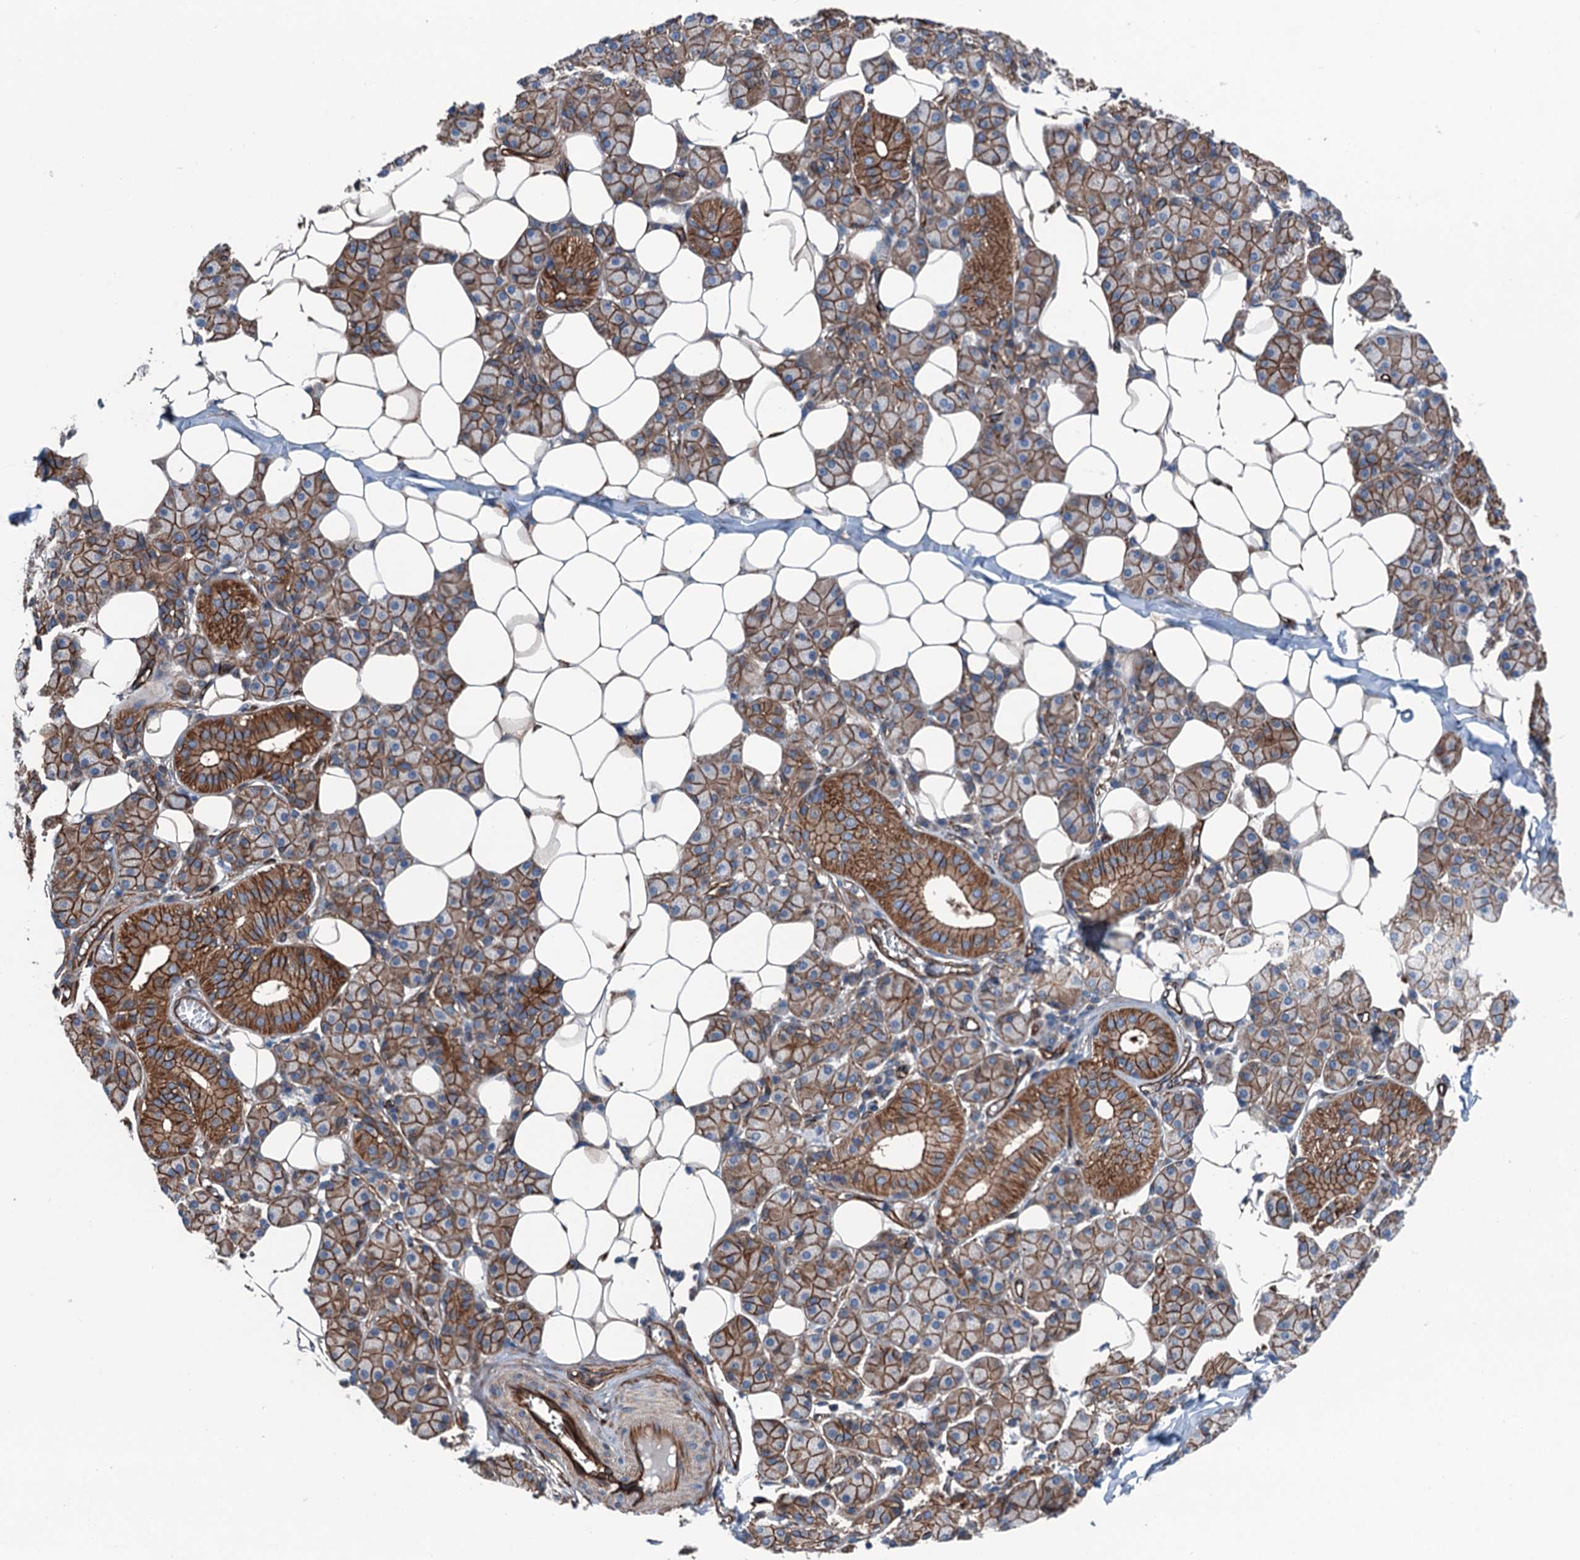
{"staining": {"intensity": "moderate", "quantity": ">75%", "location": "cytoplasmic/membranous"}, "tissue": "salivary gland", "cell_type": "Glandular cells", "image_type": "normal", "snomed": [{"axis": "morphology", "description": "Normal tissue, NOS"}, {"axis": "topography", "description": "Salivary gland"}], "caption": "IHC photomicrograph of unremarkable human salivary gland stained for a protein (brown), which displays medium levels of moderate cytoplasmic/membranous staining in about >75% of glandular cells.", "gene": "NMRAL1", "patient": {"sex": "female", "age": 33}}